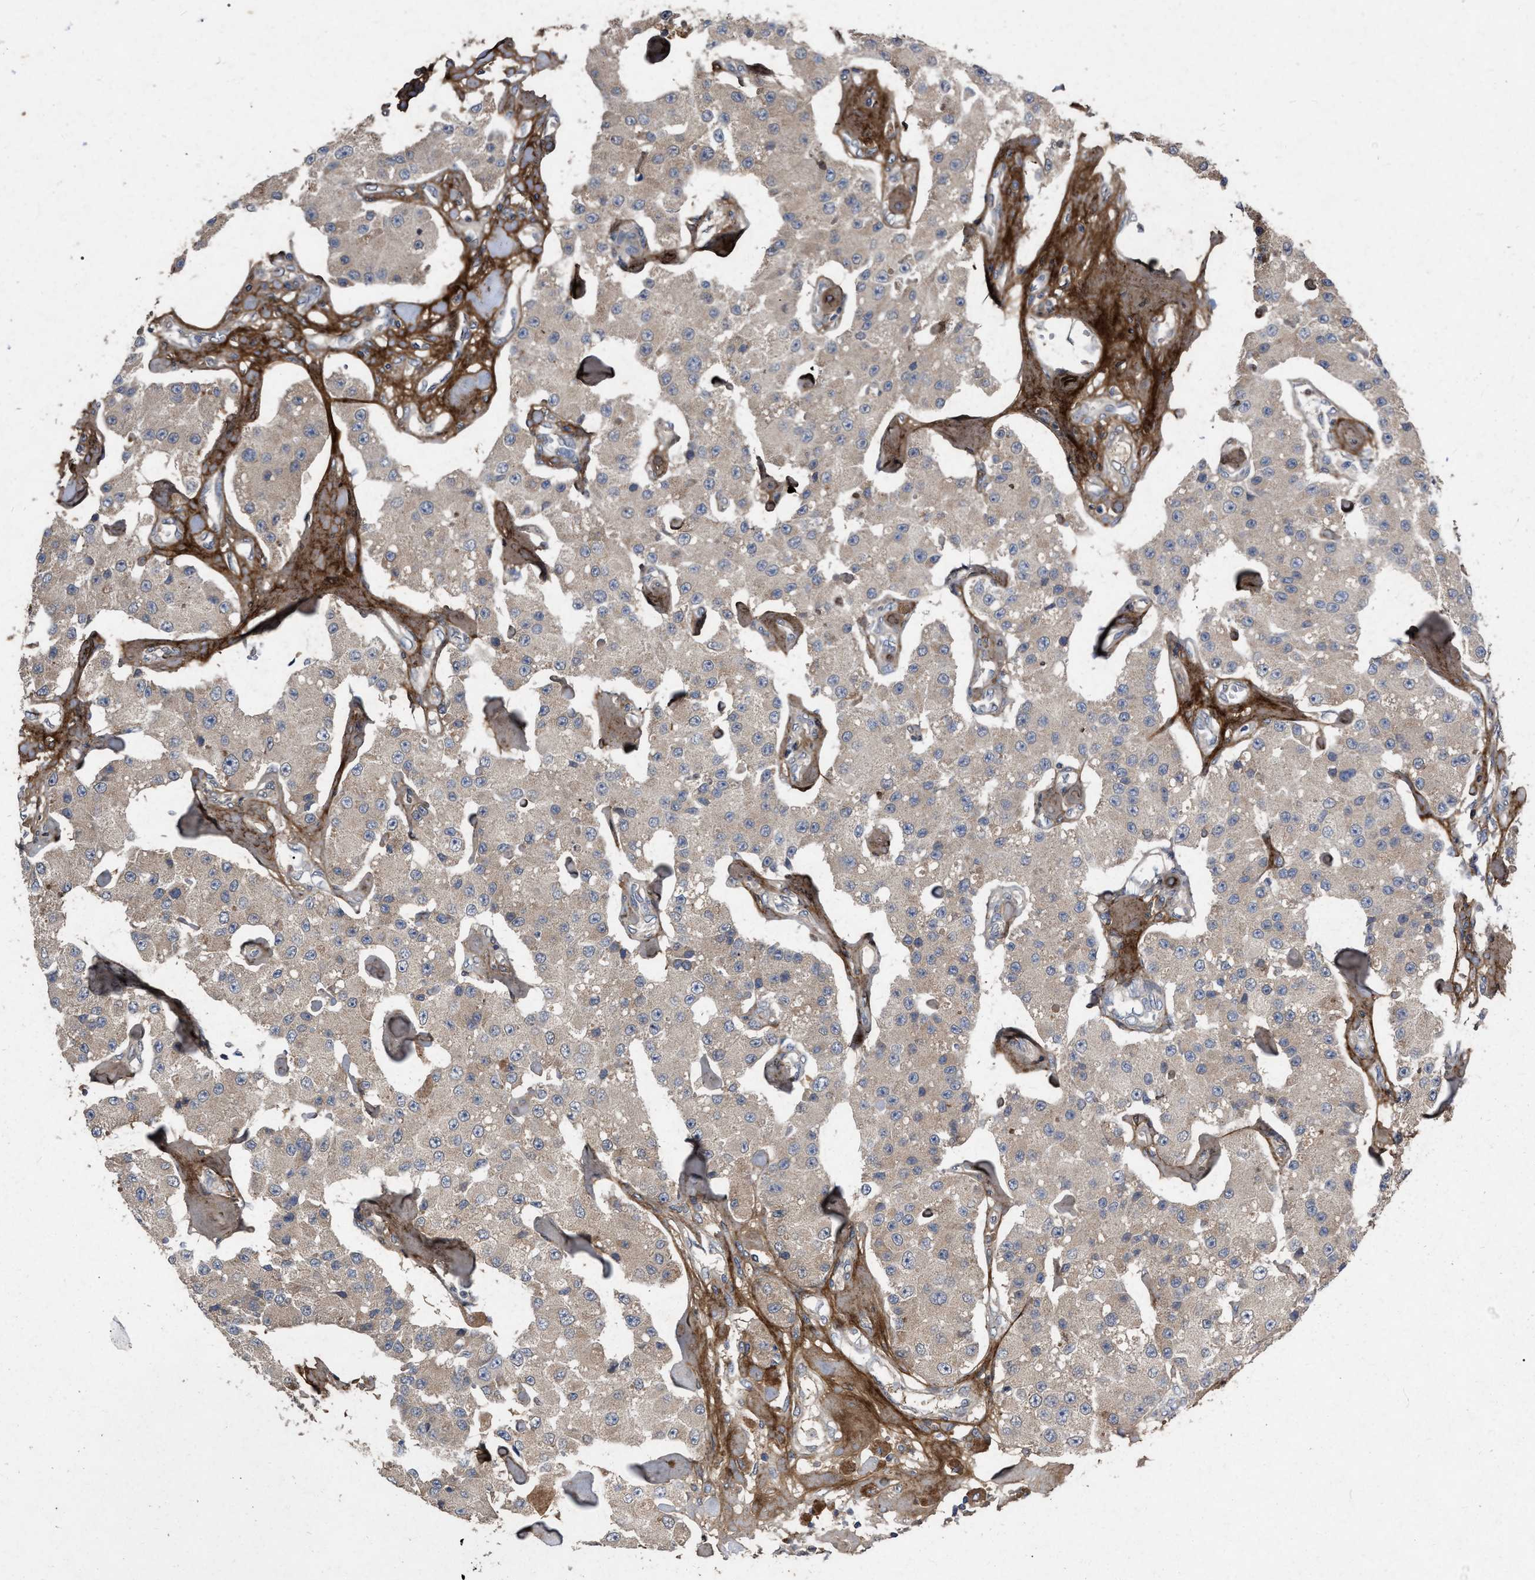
{"staining": {"intensity": "weak", "quantity": ">75%", "location": "cytoplasmic/membranous"}, "tissue": "carcinoid", "cell_type": "Tumor cells", "image_type": "cancer", "snomed": [{"axis": "morphology", "description": "Carcinoid, malignant, NOS"}, {"axis": "topography", "description": "Pancreas"}], "caption": "Weak cytoplasmic/membranous staining is appreciated in about >75% of tumor cells in carcinoid.", "gene": "CDKN2C", "patient": {"sex": "male", "age": 41}}